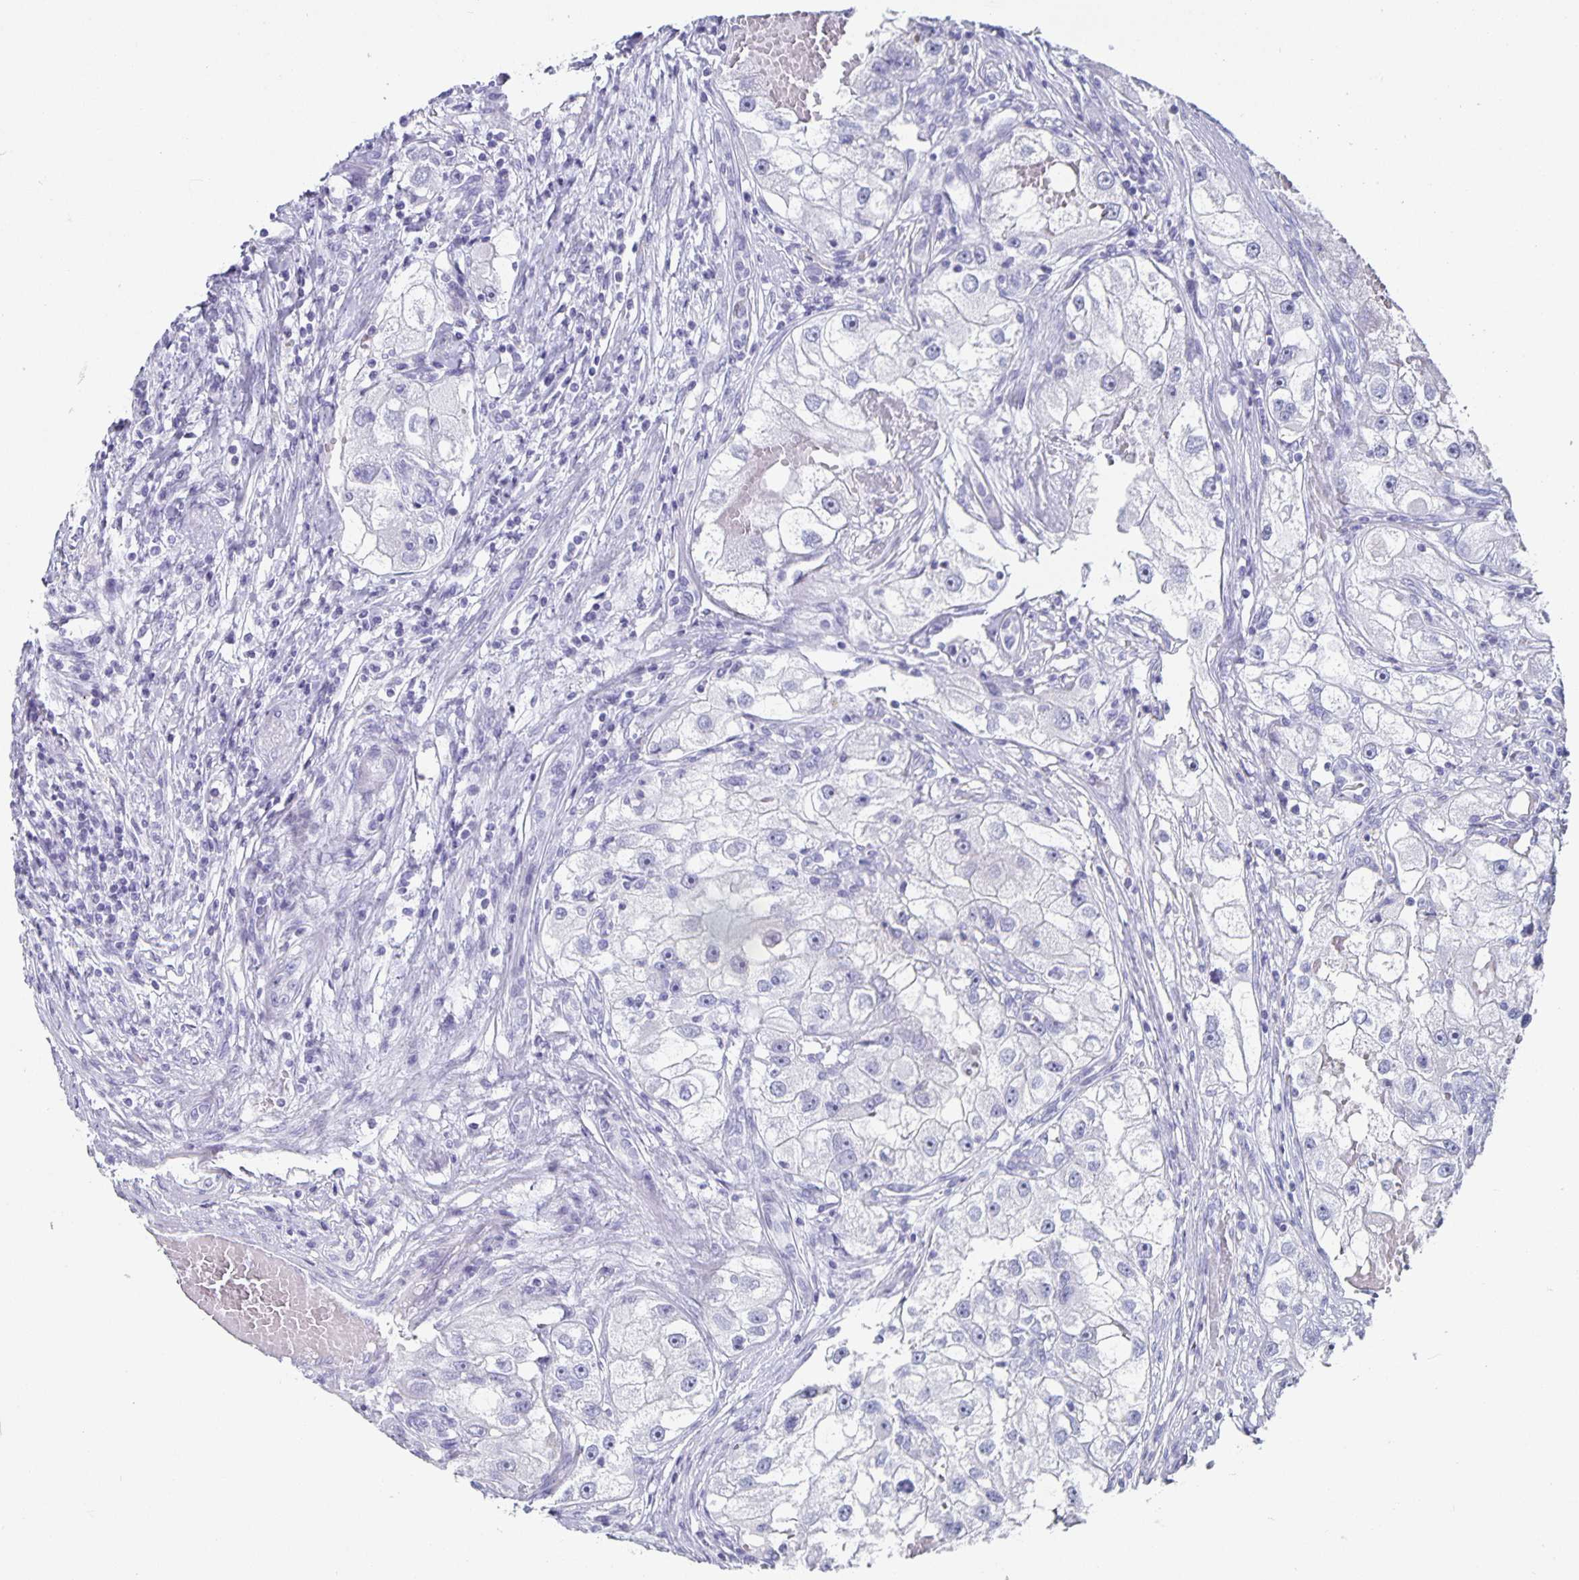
{"staining": {"intensity": "negative", "quantity": "none", "location": "none"}, "tissue": "renal cancer", "cell_type": "Tumor cells", "image_type": "cancer", "snomed": [{"axis": "morphology", "description": "Adenocarcinoma, NOS"}, {"axis": "topography", "description": "Kidney"}], "caption": "The micrograph exhibits no significant positivity in tumor cells of renal cancer.", "gene": "CHGA", "patient": {"sex": "male", "age": 63}}